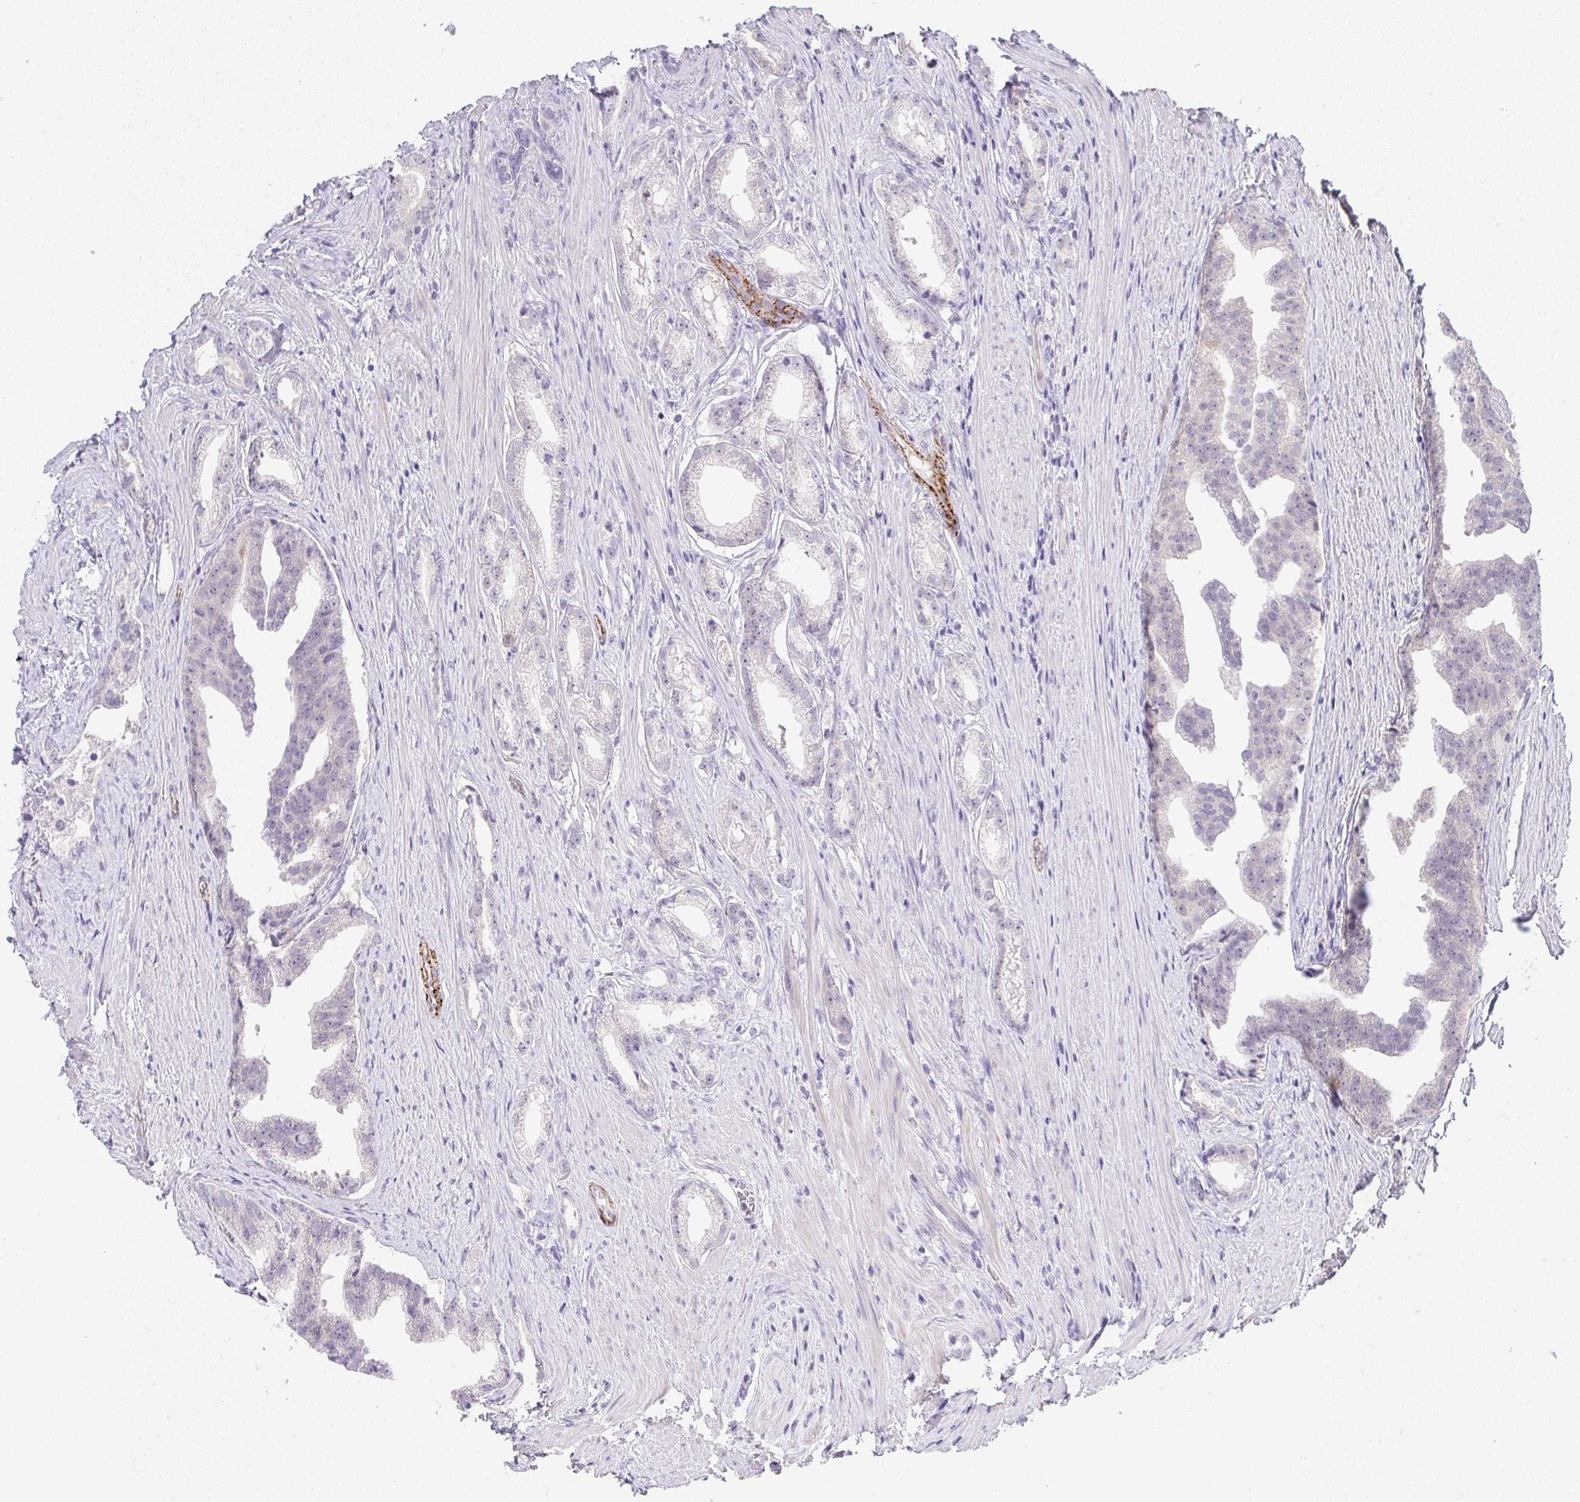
{"staining": {"intensity": "negative", "quantity": "none", "location": "none"}, "tissue": "prostate cancer", "cell_type": "Tumor cells", "image_type": "cancer", "snomed": [{"axis": "morphology", "description": "Adenocarcinoma, Low grade"}, {"axis": "topography", "description": "Prostate"}], "caption": "This image is of low-grade adenocarcinoma (prostate) stained with immunohistochemistry (IHC) to label a protein in brown with the nuclei are counter-stained blue. There is no staining in tumor cells. (Brightfield microscopy of DAB immunohistochemistry (IHC) at high magnification).", "gene": "UBE2S", "patient": {"sex": "male", "age": 65}}